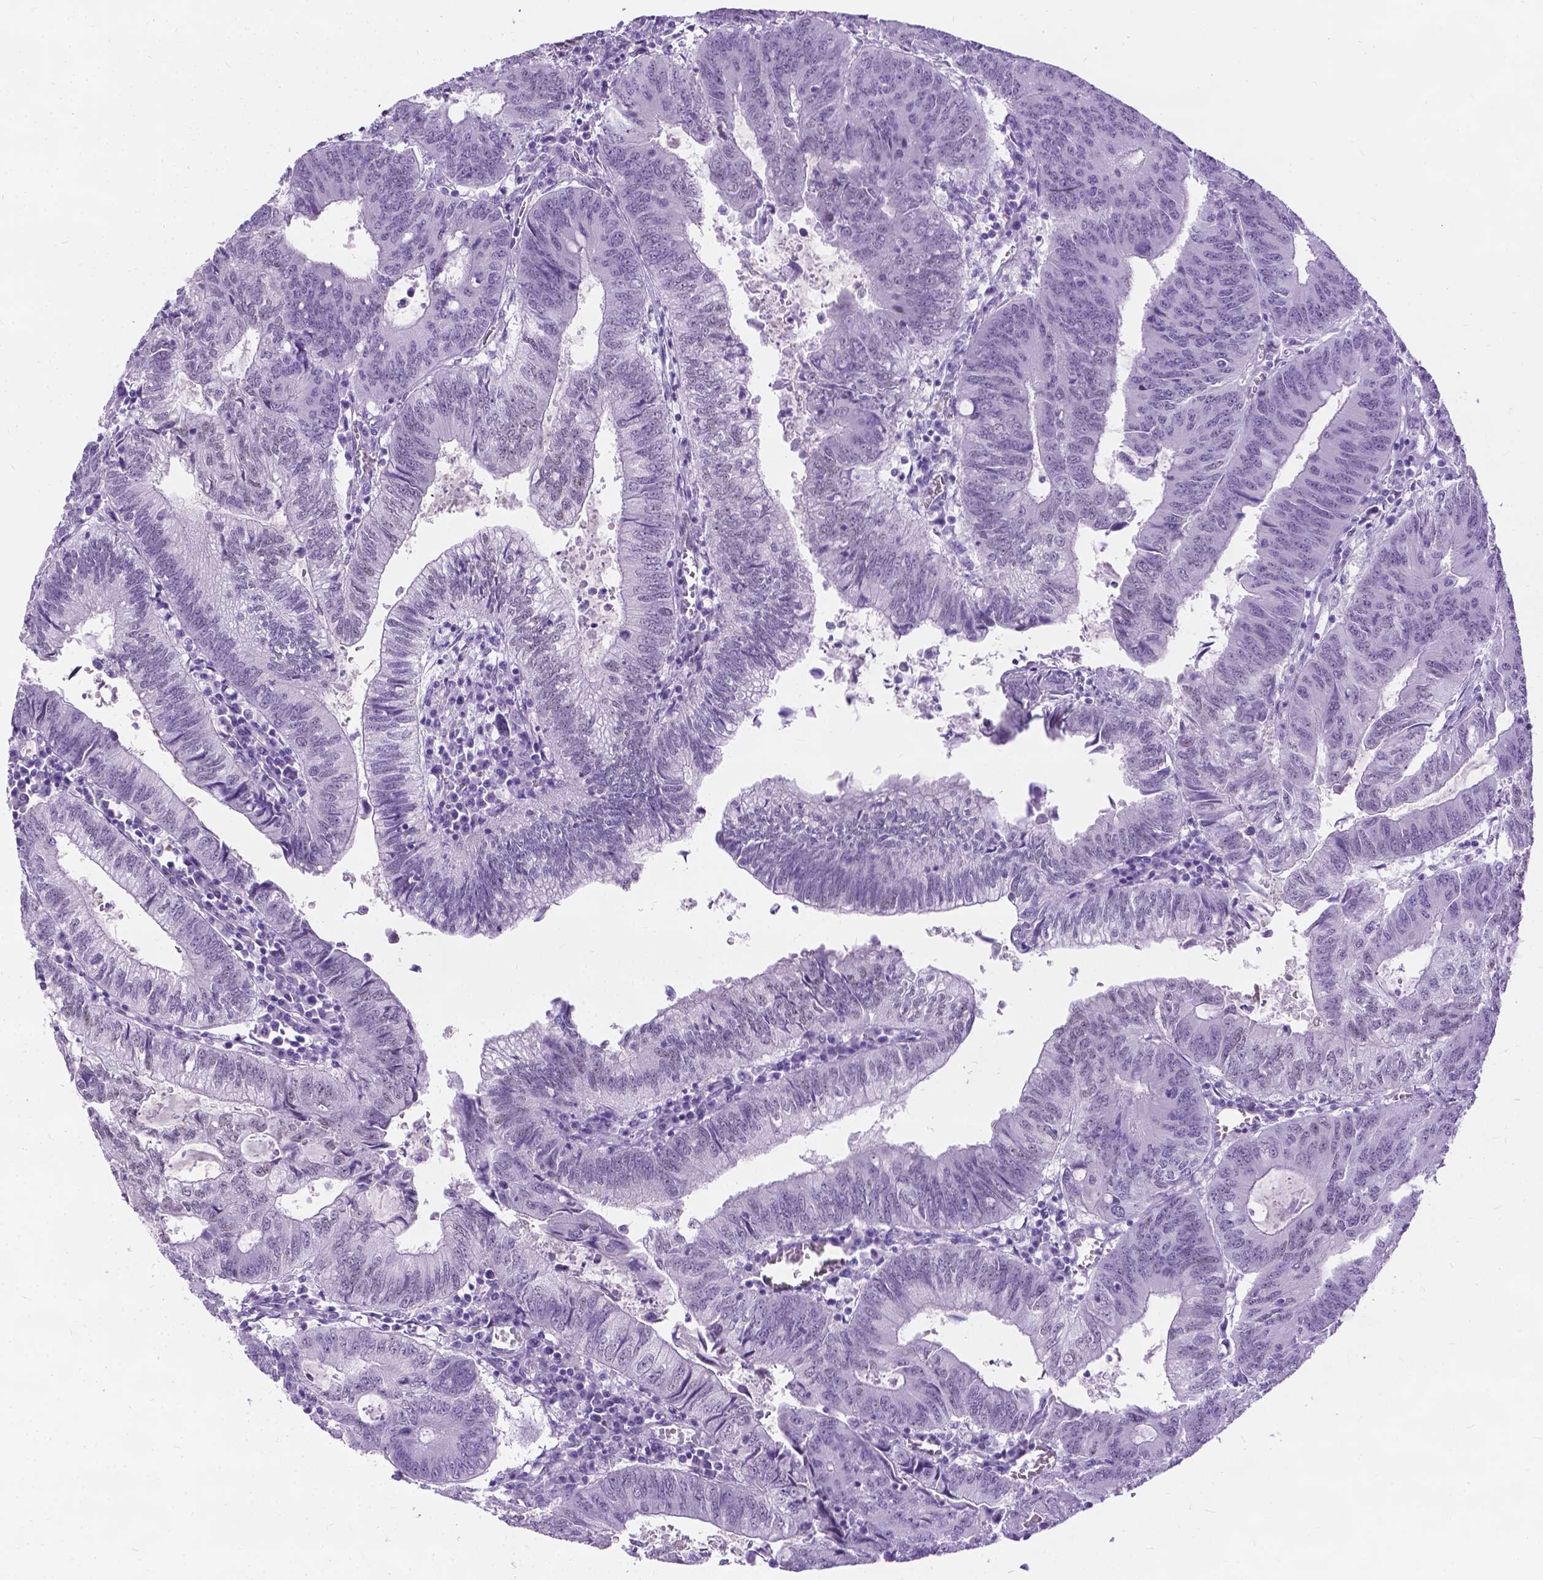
{"staining": {"intensity": "moderate", "quantity": "<25%", "location": "nuclear"}, "tissue": "colorectal cancer", "cell_type": "Tumor cells", "image_type": "cancer", "snomed": [{"axis": "morphology", "description": "Adenocarcinoma, NOS"}, {"axis": "topography", "description": "Colon"}], "caption": "Human adenocarcinoma (colorectal) stained for a protein (brown) shows moderate nuclear positive staining in approximately <25% of tumor cells.", "gene": "PROB1", "patient": {"sex": "male", "age": 67}}